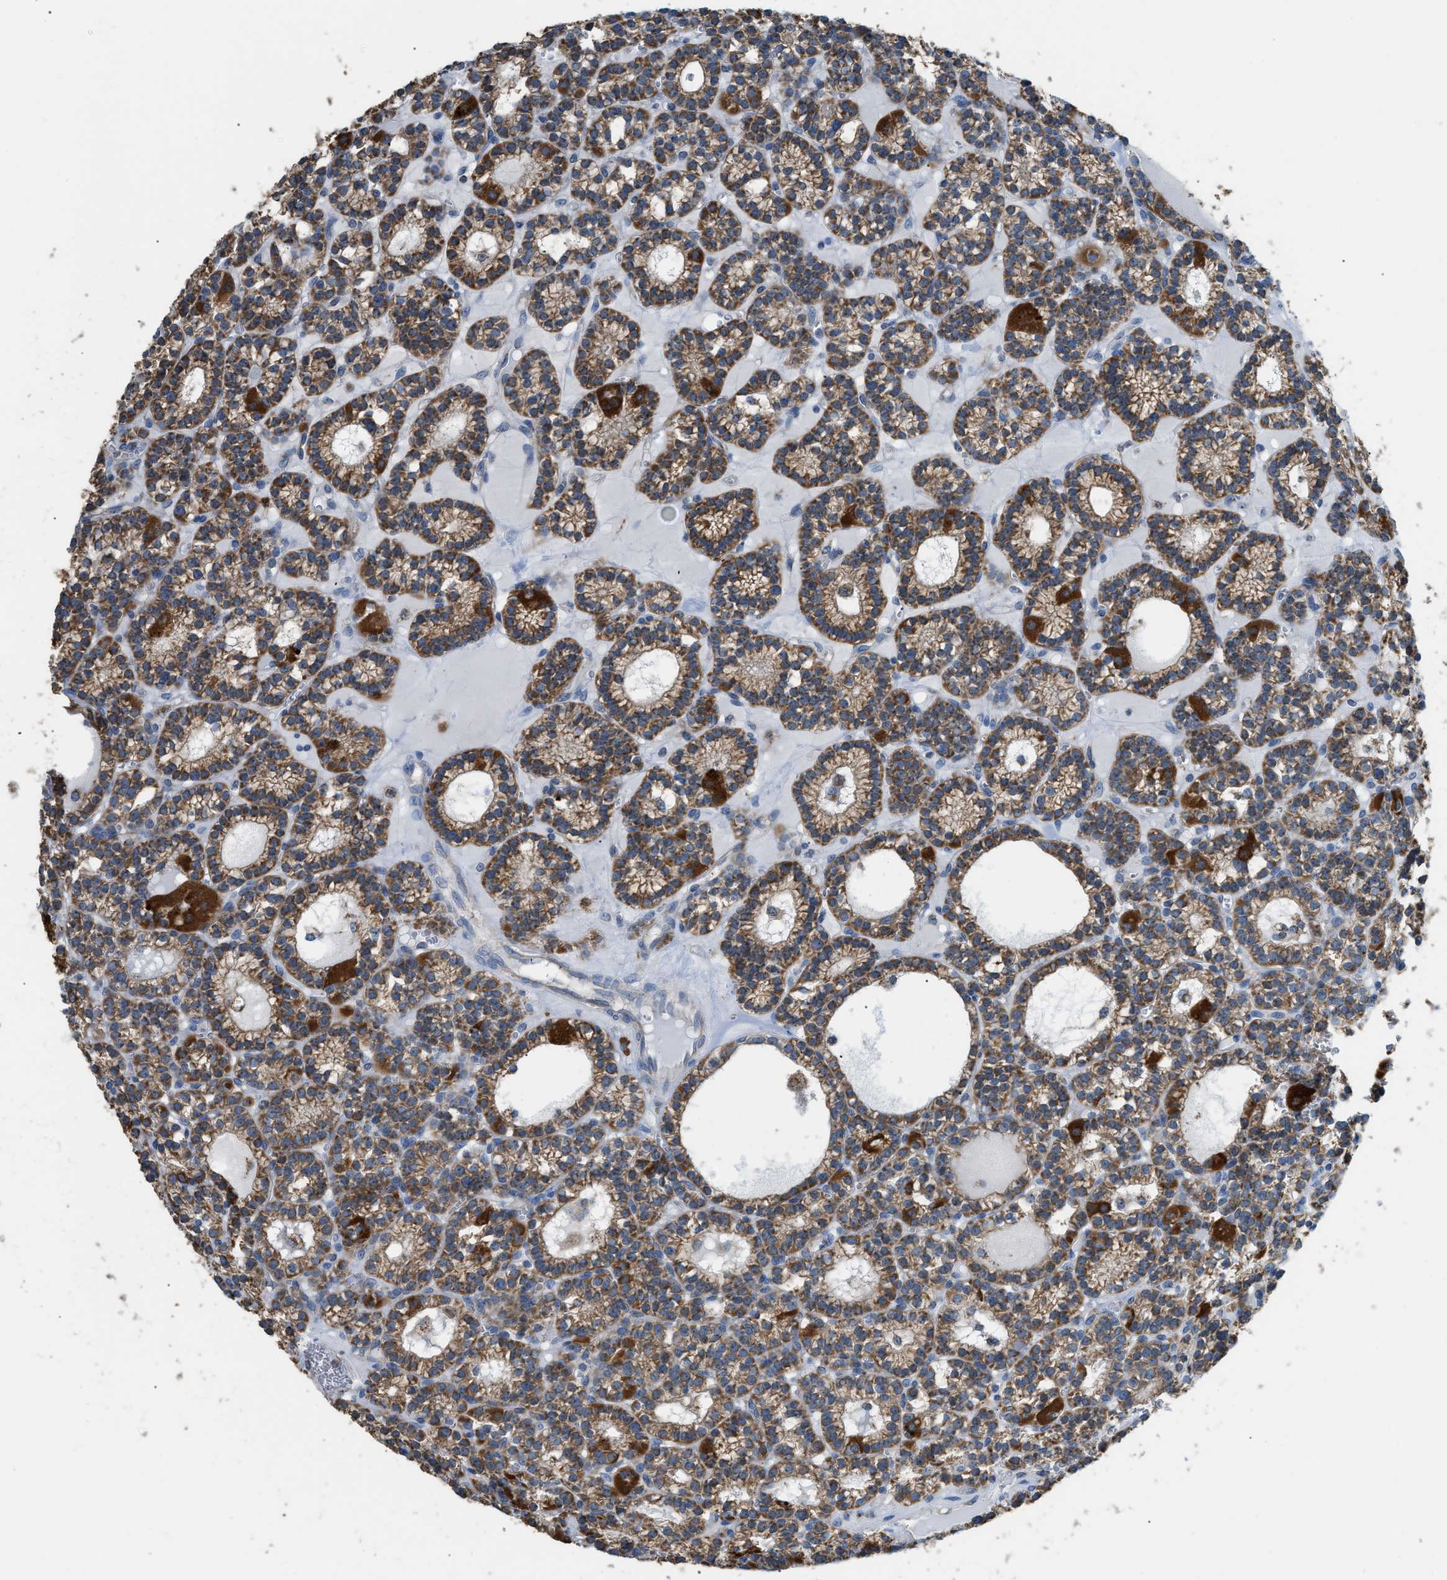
{"staining": {"intensity": "strong", "quantity": ">75%", "location": "cytoplasmic/membranous"}, "tissue": "parathyroid gland", "cell_type": "Glandular cells", "image_type": "normal", "snomed": [{"axis": "morphology", "description": "Normal tissue, NOS"}, {"axis": "morphology", "description": "Adenoma, NOS"}, {"axis": "topography", "description": "Parathyroid gland"}], "caption": "A brown stain highlights strong cytoplasmic/membranous staining of a protein in glandular cells of unremarkable human parathyroid gland.", "gene": "ETFB", "patient": {"sex": "female", "age": 58}}